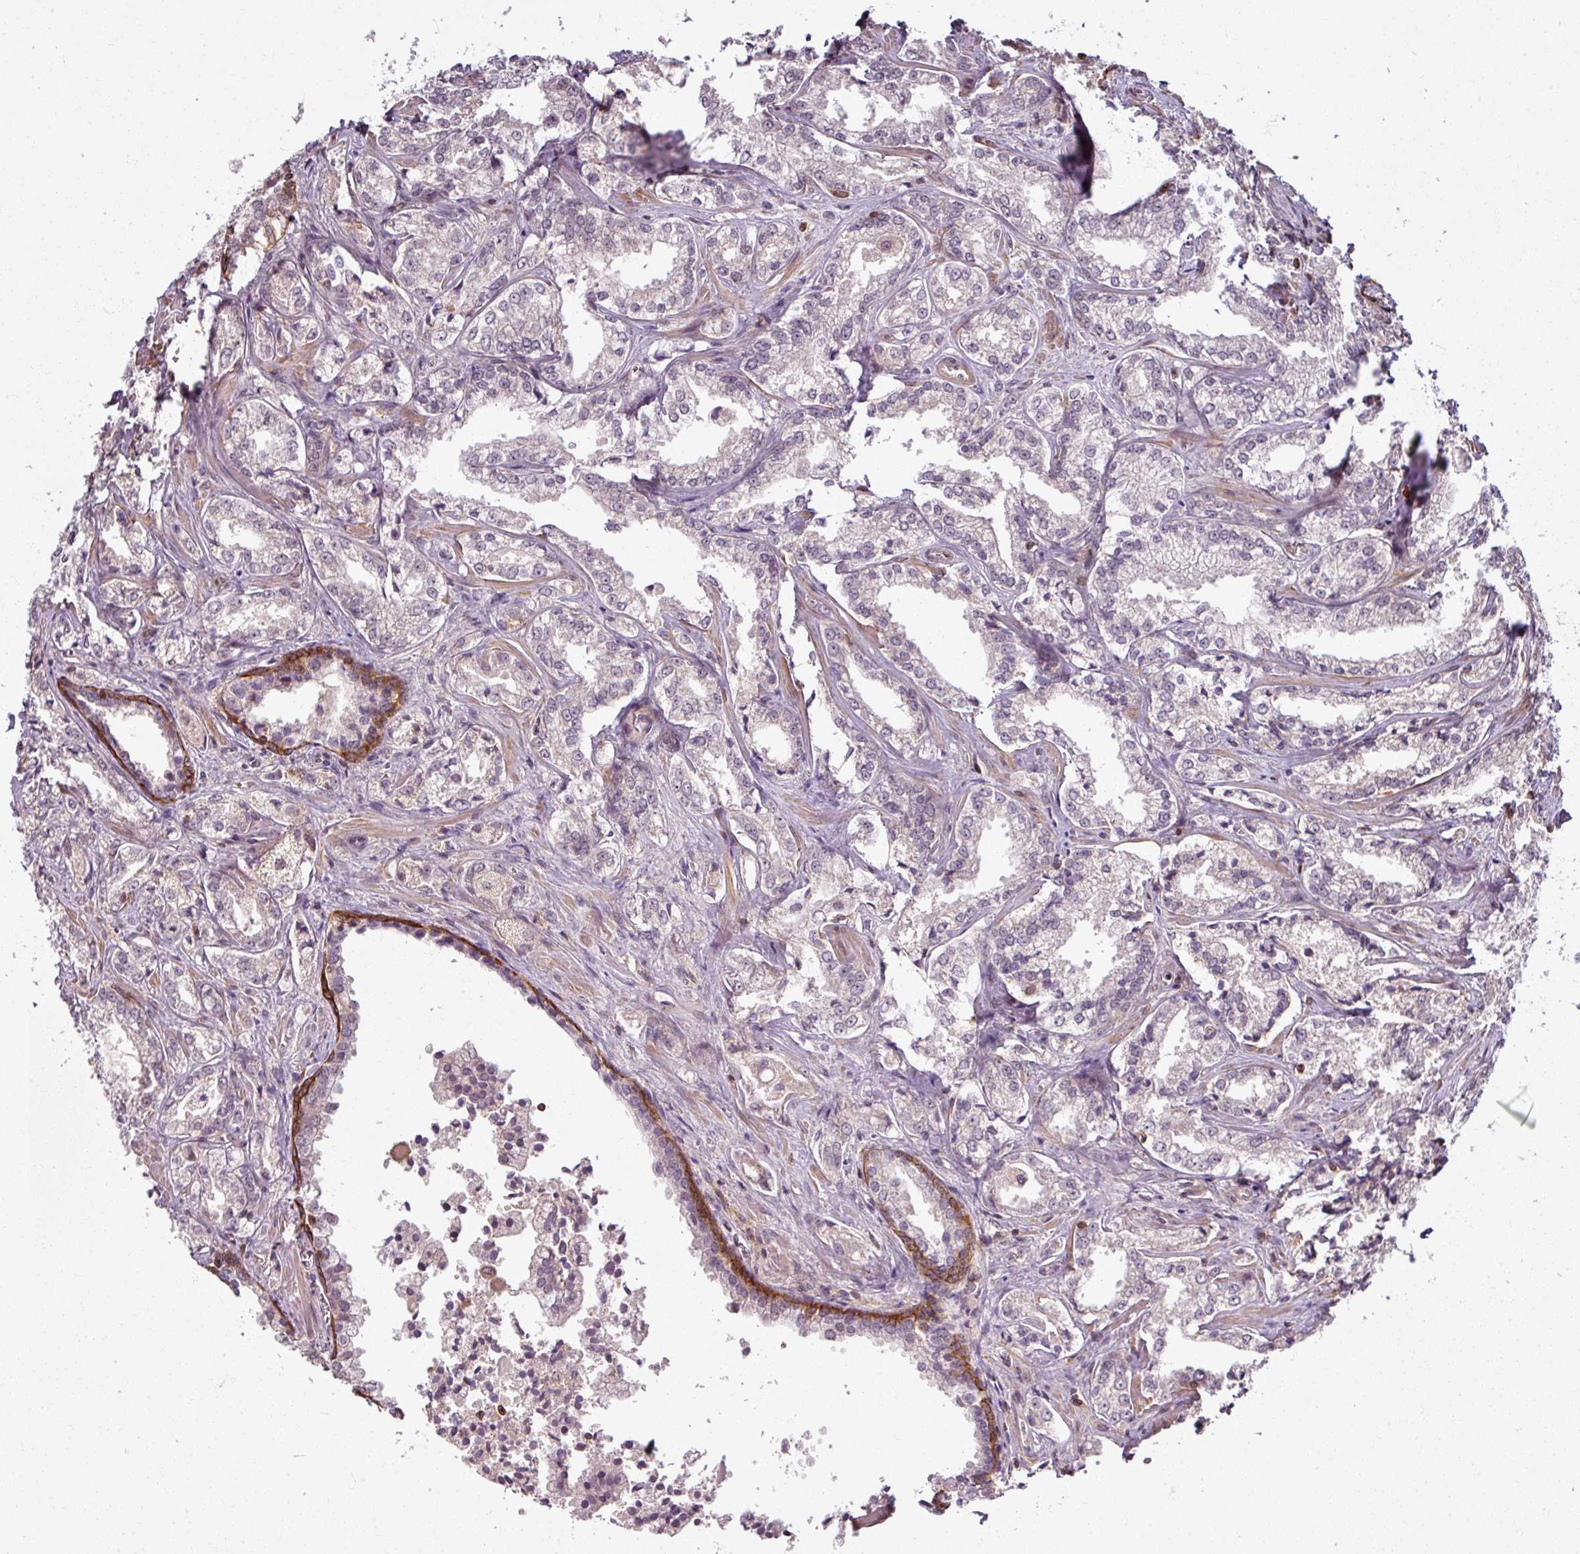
{"staining": {"intensity": "negative", "quantity": "none", "location": "none"}, "tissue": "prostate cancer", "cell_type": "Tumor cells", "image_type": "cancer", "snomed": [{"axis": "morphology", "description": "Adenocarcinoma, Low grade"}, {"axis": "topography", "description": "Prostate"}], "caption": "Histopathology image shows no protein positivity in tumor cells of prostate cancer (adenocarcinoma (low-grade)) tissue.", "gene": "TUSC3", "patient": {"sex": "male", "age": 47}}